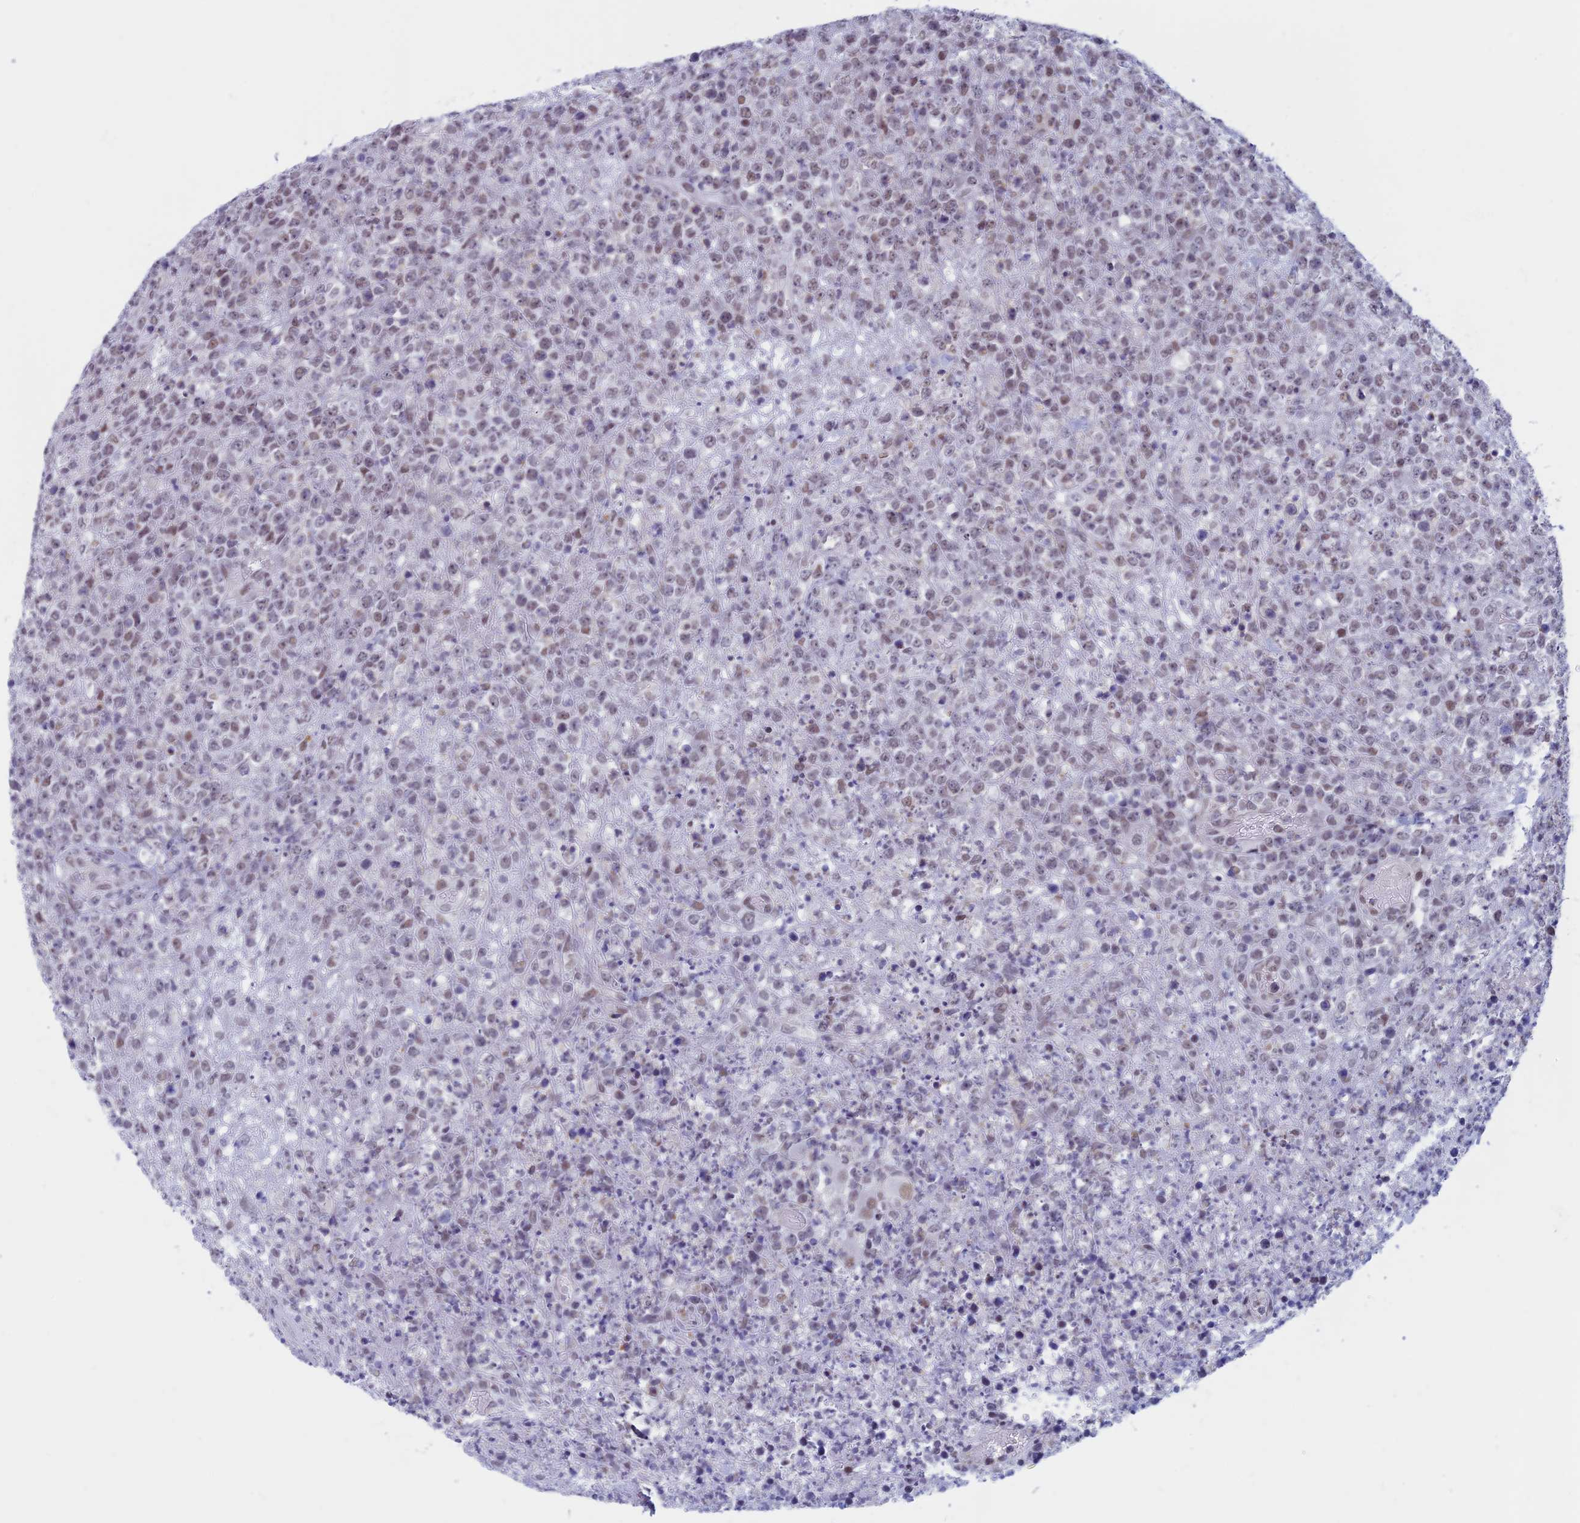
{"staining": {"intensity": "weak", "quantity": "25%-75%", "location": "nuclear"}, "tissue": "lymphoma", "cell_type": "Tumor cells", "image_type": "cancer", "snomed": [{"axis": "morphology", "description": "Malignant lymphoma, non-Hodgkin's type, High grade"}, {"axis": "topography", "description": "Colon"}], "caption": "Malignant lymphoma, non-Hodgkin's type (high-grade) tissue displays weak nuclear positivity in approximately 25%-75% of tumor cells The protein of interest is shown in brown color, while the nuclei are stained blue.", "gene": "ASH2L", "patient": {"sex": "female", "age": 53}}